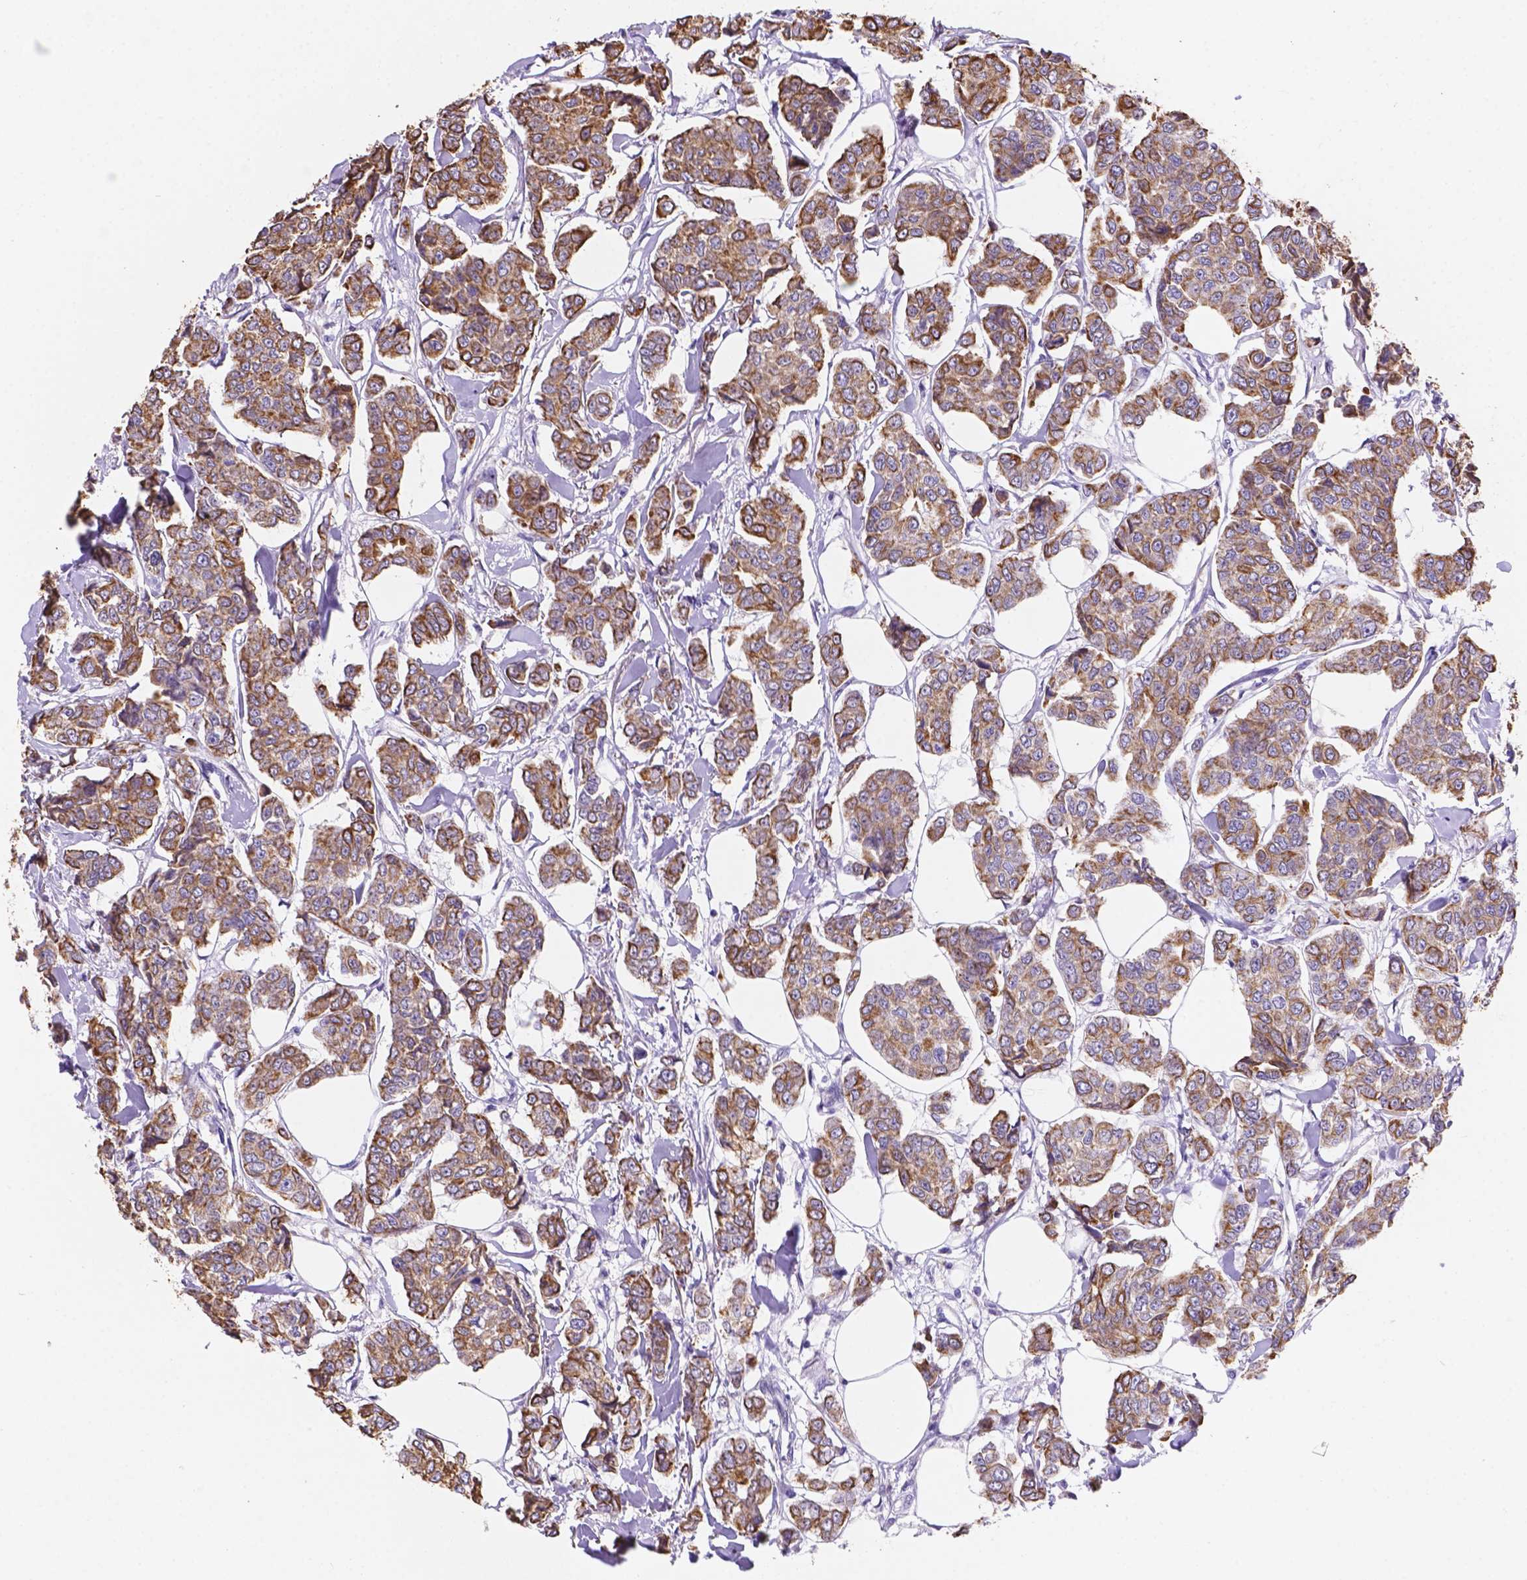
{"staining": {"intensity": "moderate", "quantity": ">75%", "location": "cytoplasmic/membranous"}, "tissue": "breast cancer", "cell_type": "Tumor cells", "image_type": "cancer", "snomed": [{"axis": "morphology", "description": "Duct carcinoma"}, {"axis": "topography", "description": "Breast"}], "caption": "DAB immunohistochemical staining of human breast cancer (invasive ductal carcinoma) shows moderate cytoplasmic/membranous protein positivity in about >75% of tumor cells. The protein of interest is stained brown, and the nuclei are stained in blue (DAB (3,3'-diaminobenzidine) IHC with brightfield microscopy, high magnification).", "gene": "DMWD", "patient": {"sex": "female", "age": 94}}